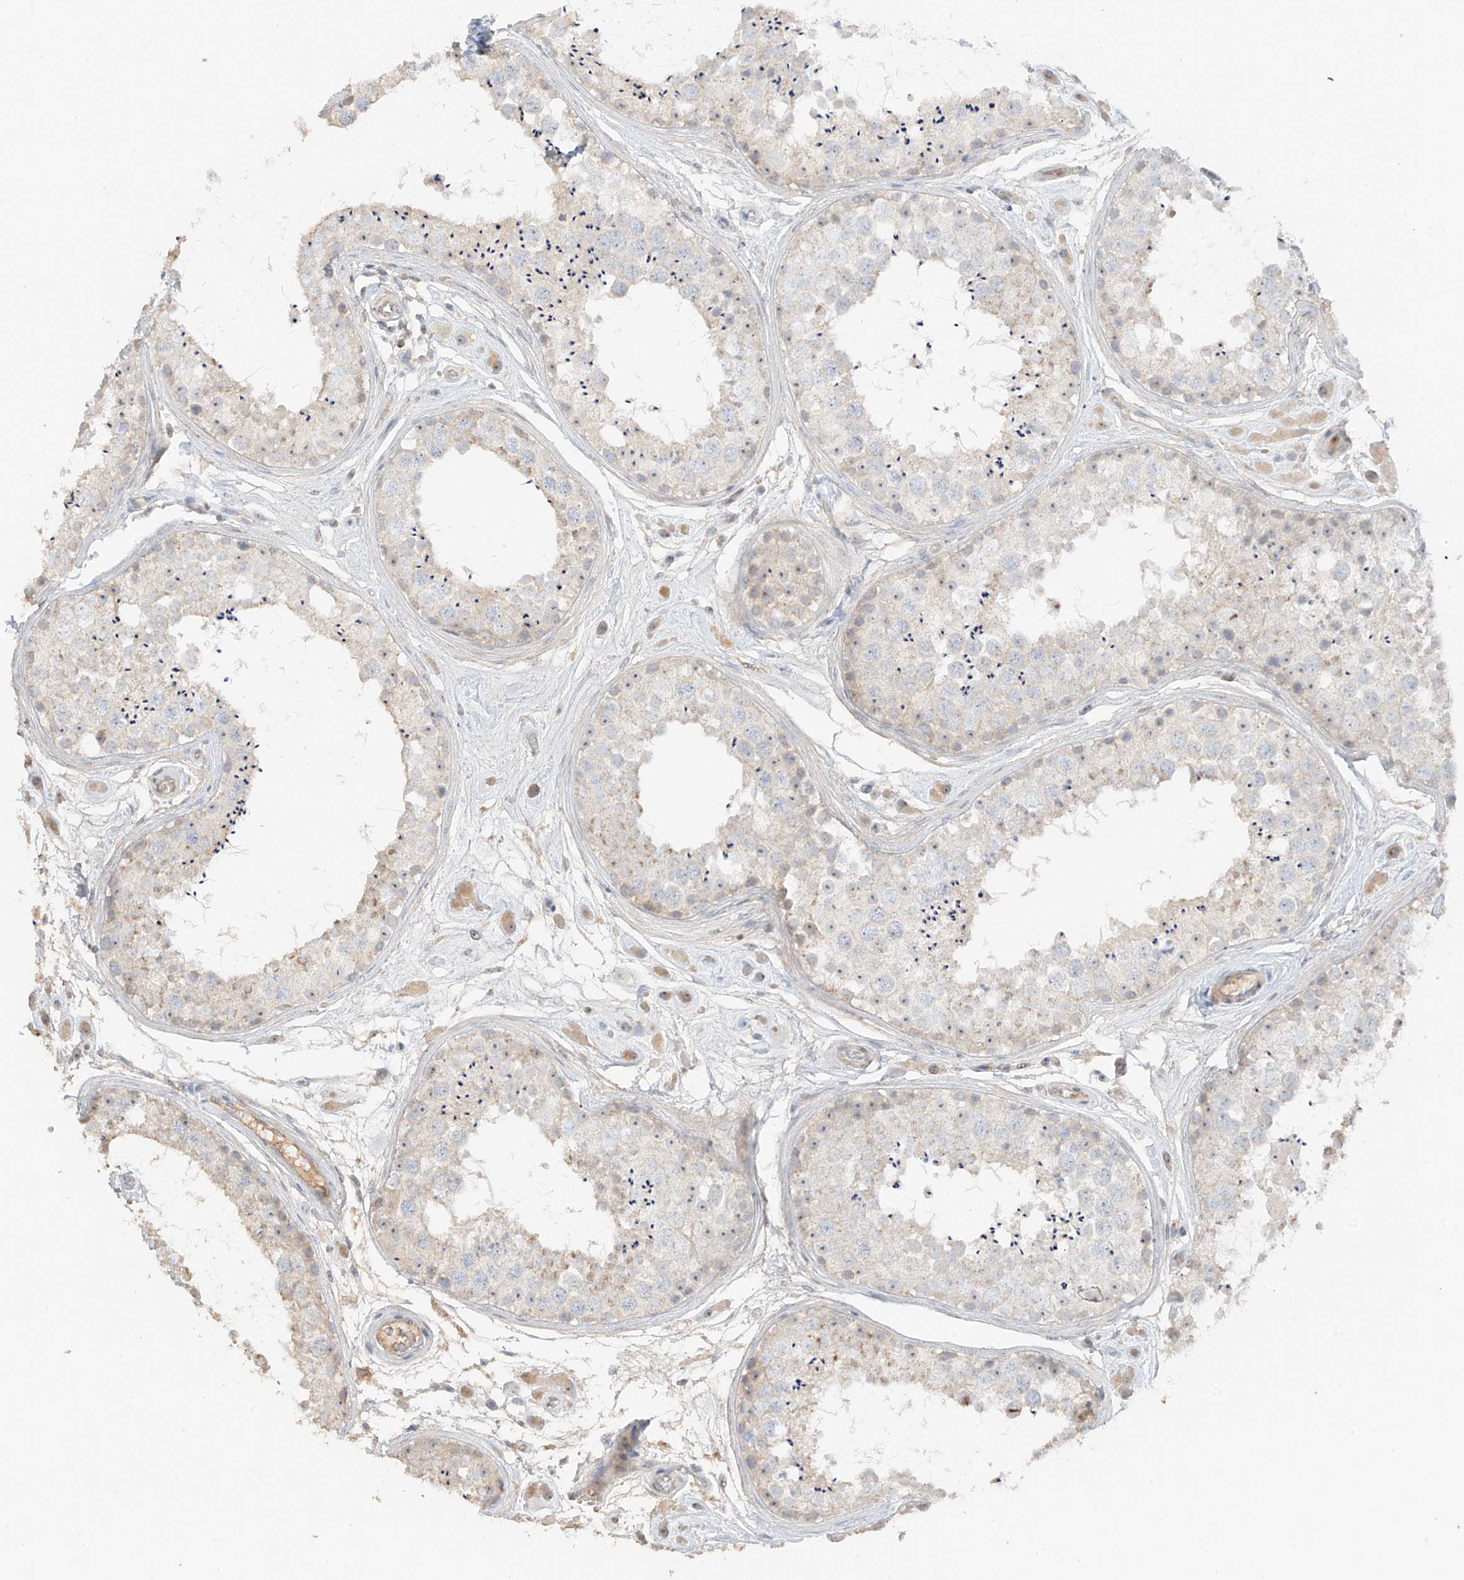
{"staining": {"intensity": "weak", "quantity": "<25%", "location": "cytoplasmic/membranous,nuclear"}, "tissue": "testis", "cell_type": "Cells in seminiferous ducts", "image_type": "normal", "snomed": [{"axis": "morphology", "description": "Normal tissue, NOS"}, {"axis": "topography", "description": "Testis"}], "caption": "This is a image of immunohistochemistry (IHC) staining of unremarkable testis, which shows no staining in cells in seminiferous ducts. (DAB immunohistochemistry (IHC) visualized using brightfield microscopy, high magnification).", "gene": "ZBTB41", "patient": {"sex": "male", "age": 25}}